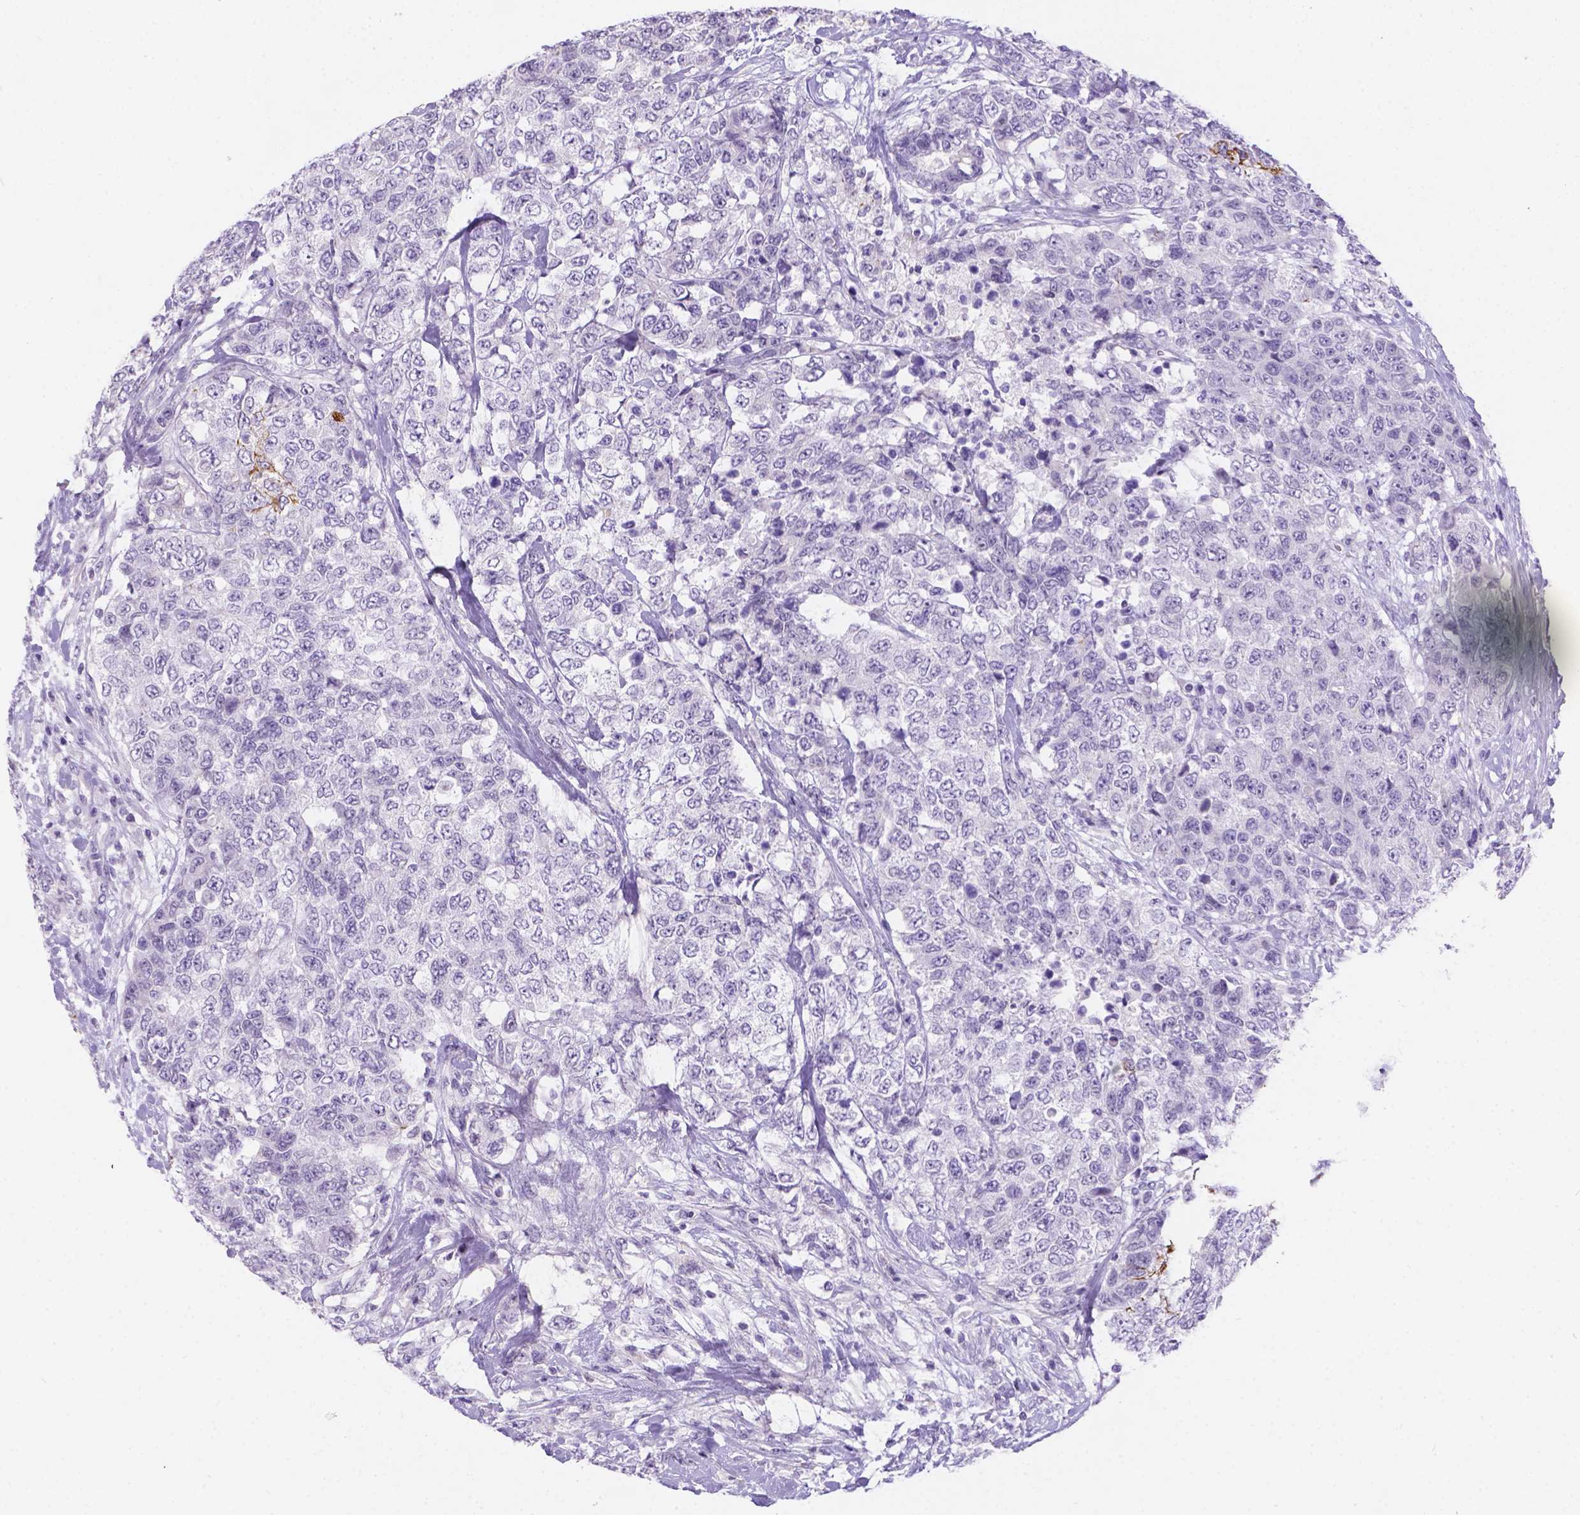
{"staining": {"intensity": "strong", "quantity": "<25%", "location": "cytoplasmic/membranous"}, "tissue": "urothelial cancer", "cell_type": "Tumor cells", "image_type": "cancer", "snomed": [{"axis": "morphology", "description": "Urothelial carcinoma, High grade"}, {"axis": "topography", "description": "Urinary bladder"}], "caption": "Strong cytoplasmic/membranous positivity for a protein is present in about <25% of tumor cells of urothelial cancer using immunohistochemistry.", "gene": "DMWD", "patient": {"sex": "female", "age": 78}}